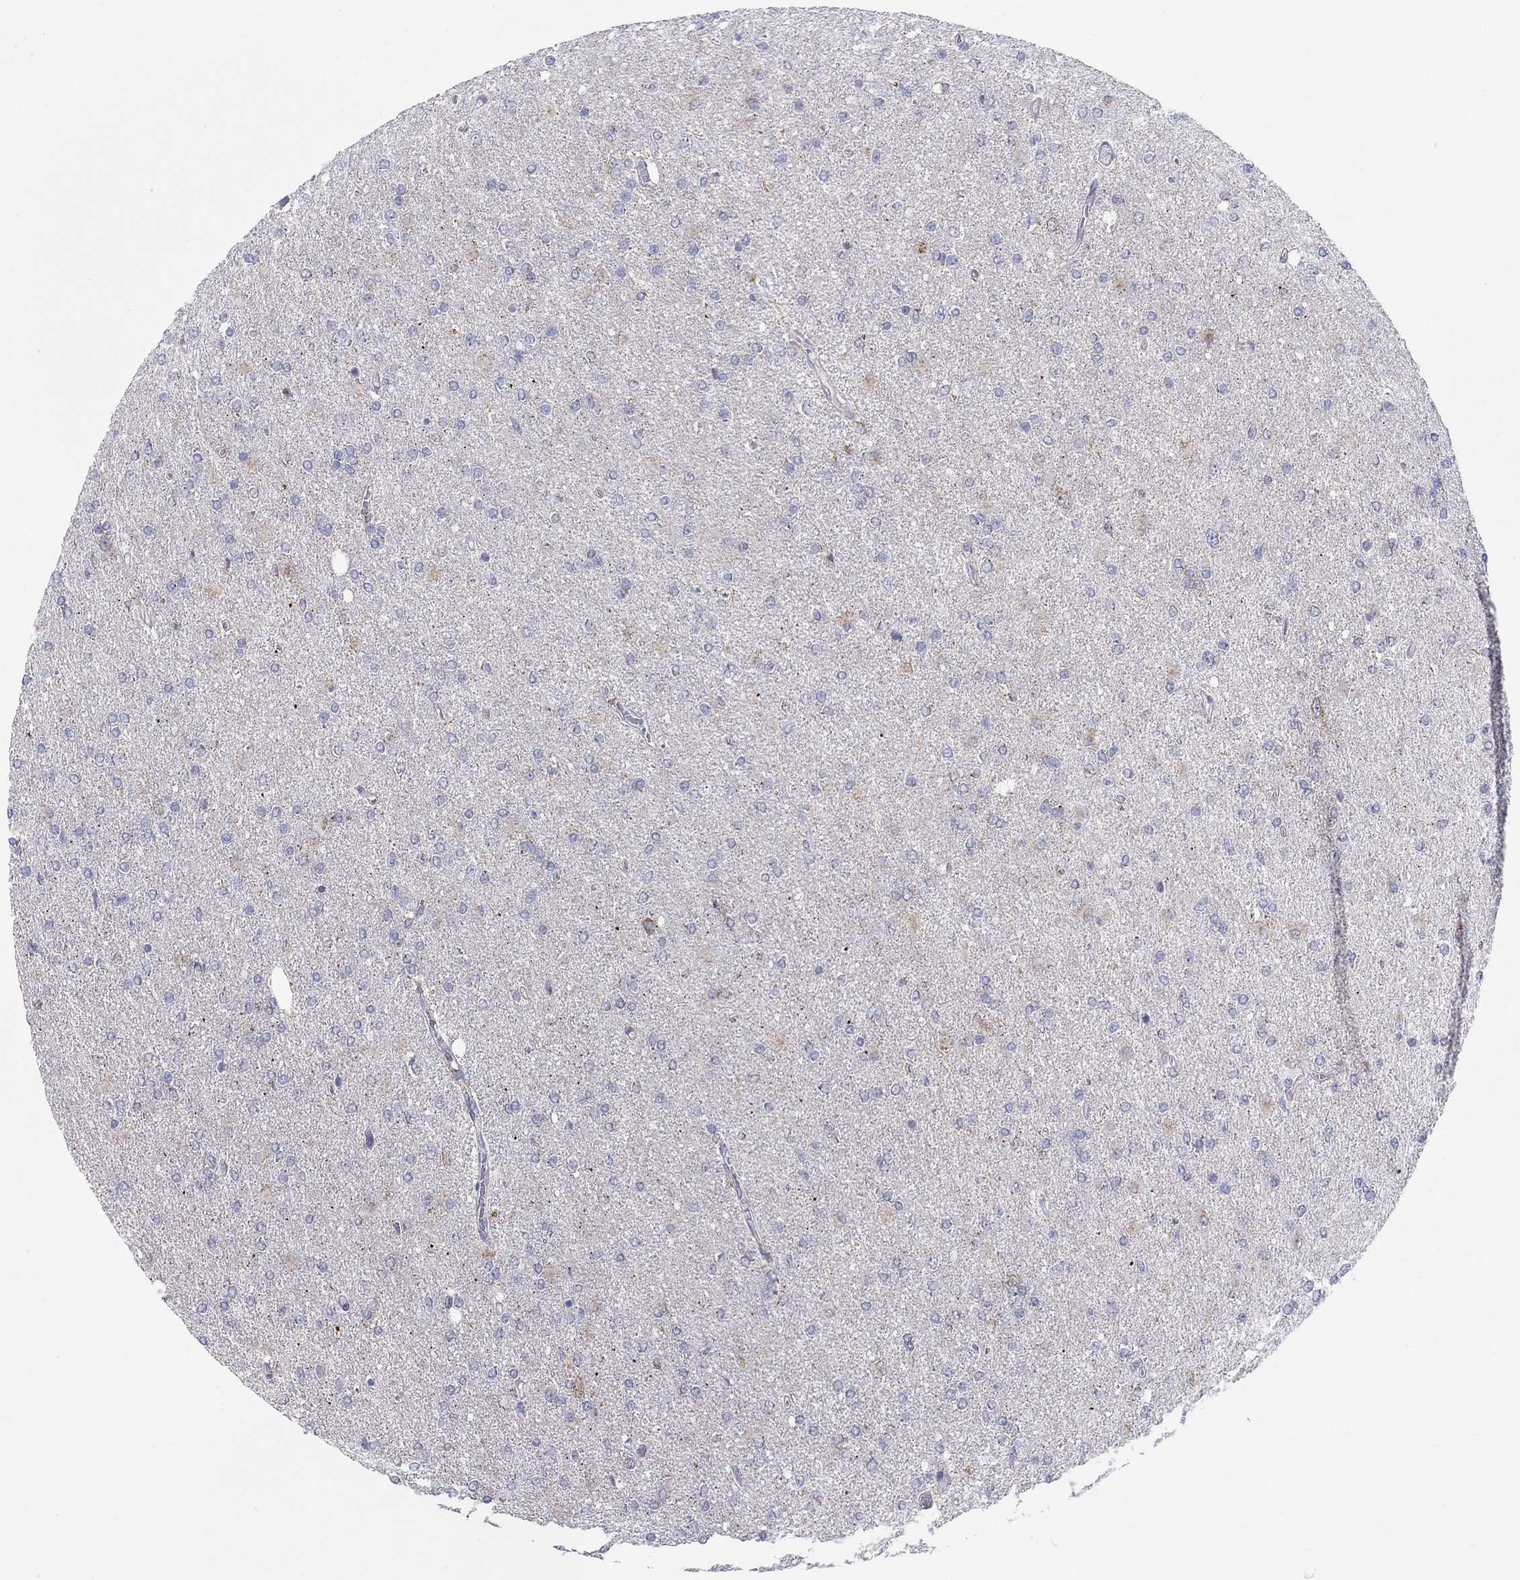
{"staining": {"intensity": "negative", "quantity": "none", "location": "none"}, "tissue": "glioma", "cell_type": "Tumor cells", "image_type": "cancer", "snomed": [{"axis": "morphology", "description": "Glioma, malignant, High grade"}, {"axis": "topography", "description": "Cerebral cortex"}], "caption": "This photomicrograph is of malignant glioma (high-grade) stained with immunohistochemistry (IHC) to label a protein in brown with the nuclei are counter-stained blue. There is no positivity in tumor cells. (Immunohistochemistry, brightfield microscopy, high magnification).", "gene": "KISS1R", "patient": {"sex": "male", "age": 70}}